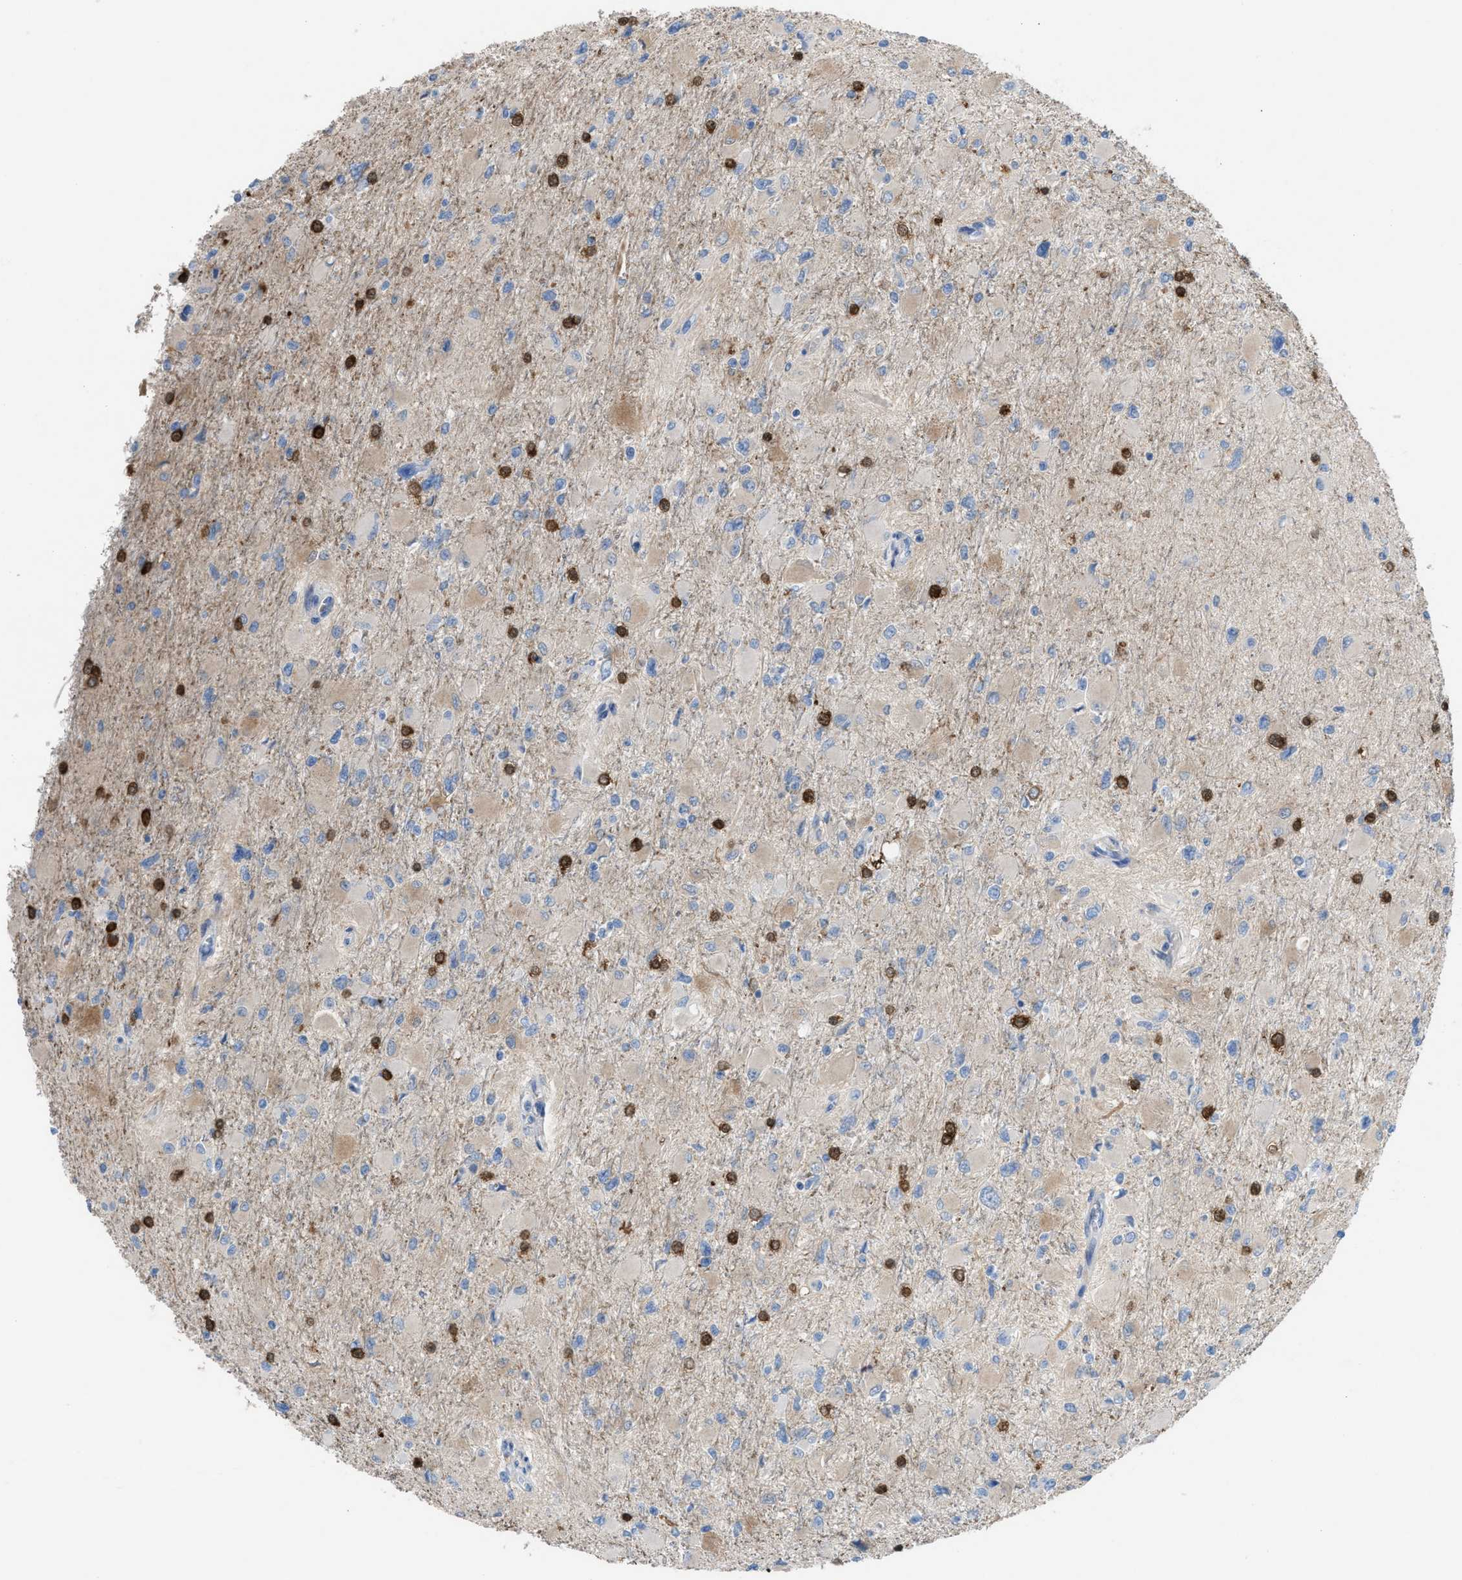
{"staining": {"intensity": "weak", "quantity": "<25%", "location": "cytoplasmic/membranous"}, "tissue": "glioma", "cell_type": "Tumor cells", "image_type": "cancer", "snomed": [{"axis": "morphology", "description": "Glioma, malignant, High grade"}, {"axis": "topography", "description": "Cerebral cortex"}], "caption": "Human malignant glioma (high-grade) stained for a protein using immunohistochemistry (IHC) displays no staining in tumor cells.", "gene": "ASPA", "patient": {"sex": "female", "age": 36}}